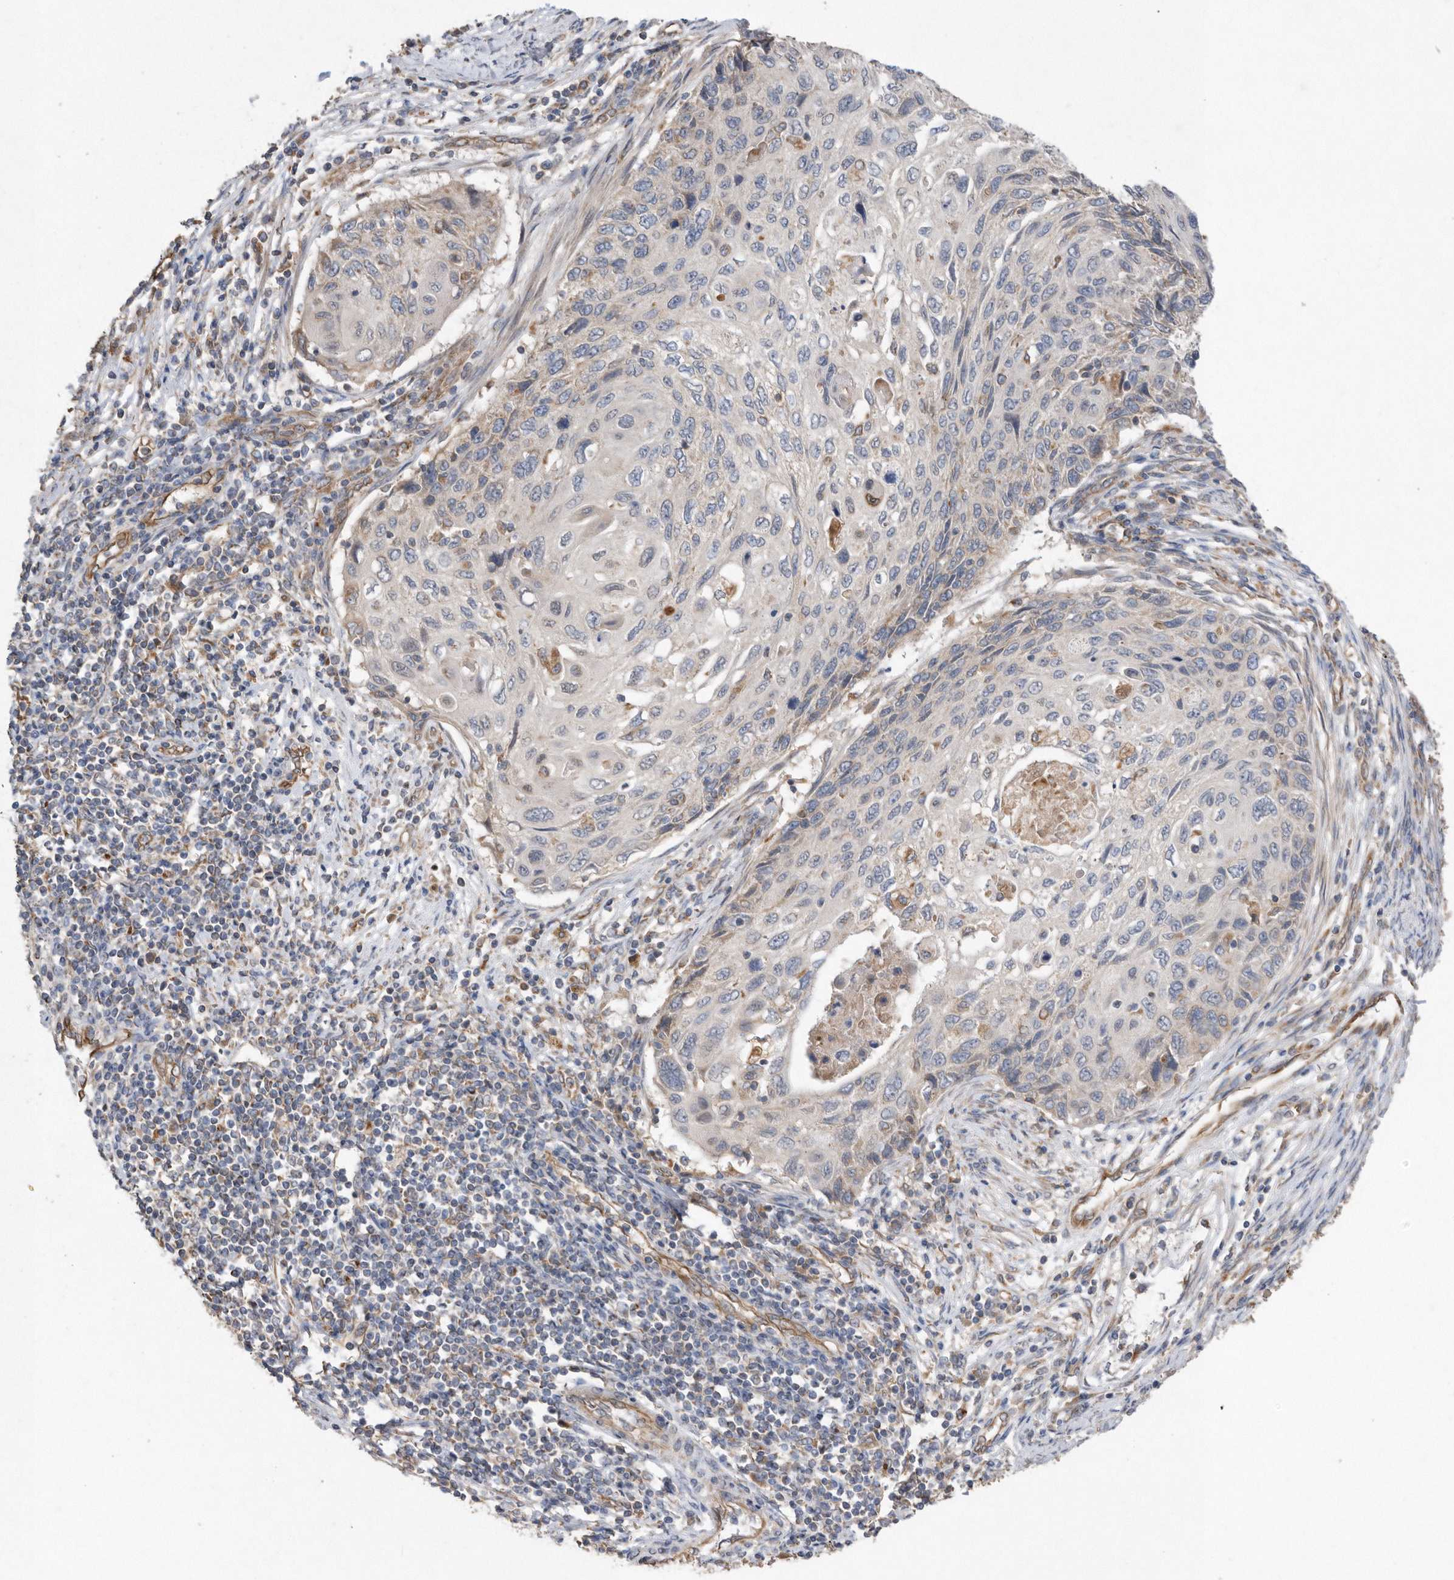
{"staining": {"intensity": "negative", "quantity": "none", "location": "none"}, "tissue": "cervical cancer", "cell_type": "Tumor cells", "image_type": "cancer", "snomed": [{"axis": "morphology", "description": "Squamous cell carcinoma, NOS"}, {"axis": "topography", "description": "Cervix"}], "caption": "Tumor cells show no significant protein expression in cervical cancer (squamous cell carcinoma).", "gene": "PON2", "patient": {"sex": "female", "age": 70}}